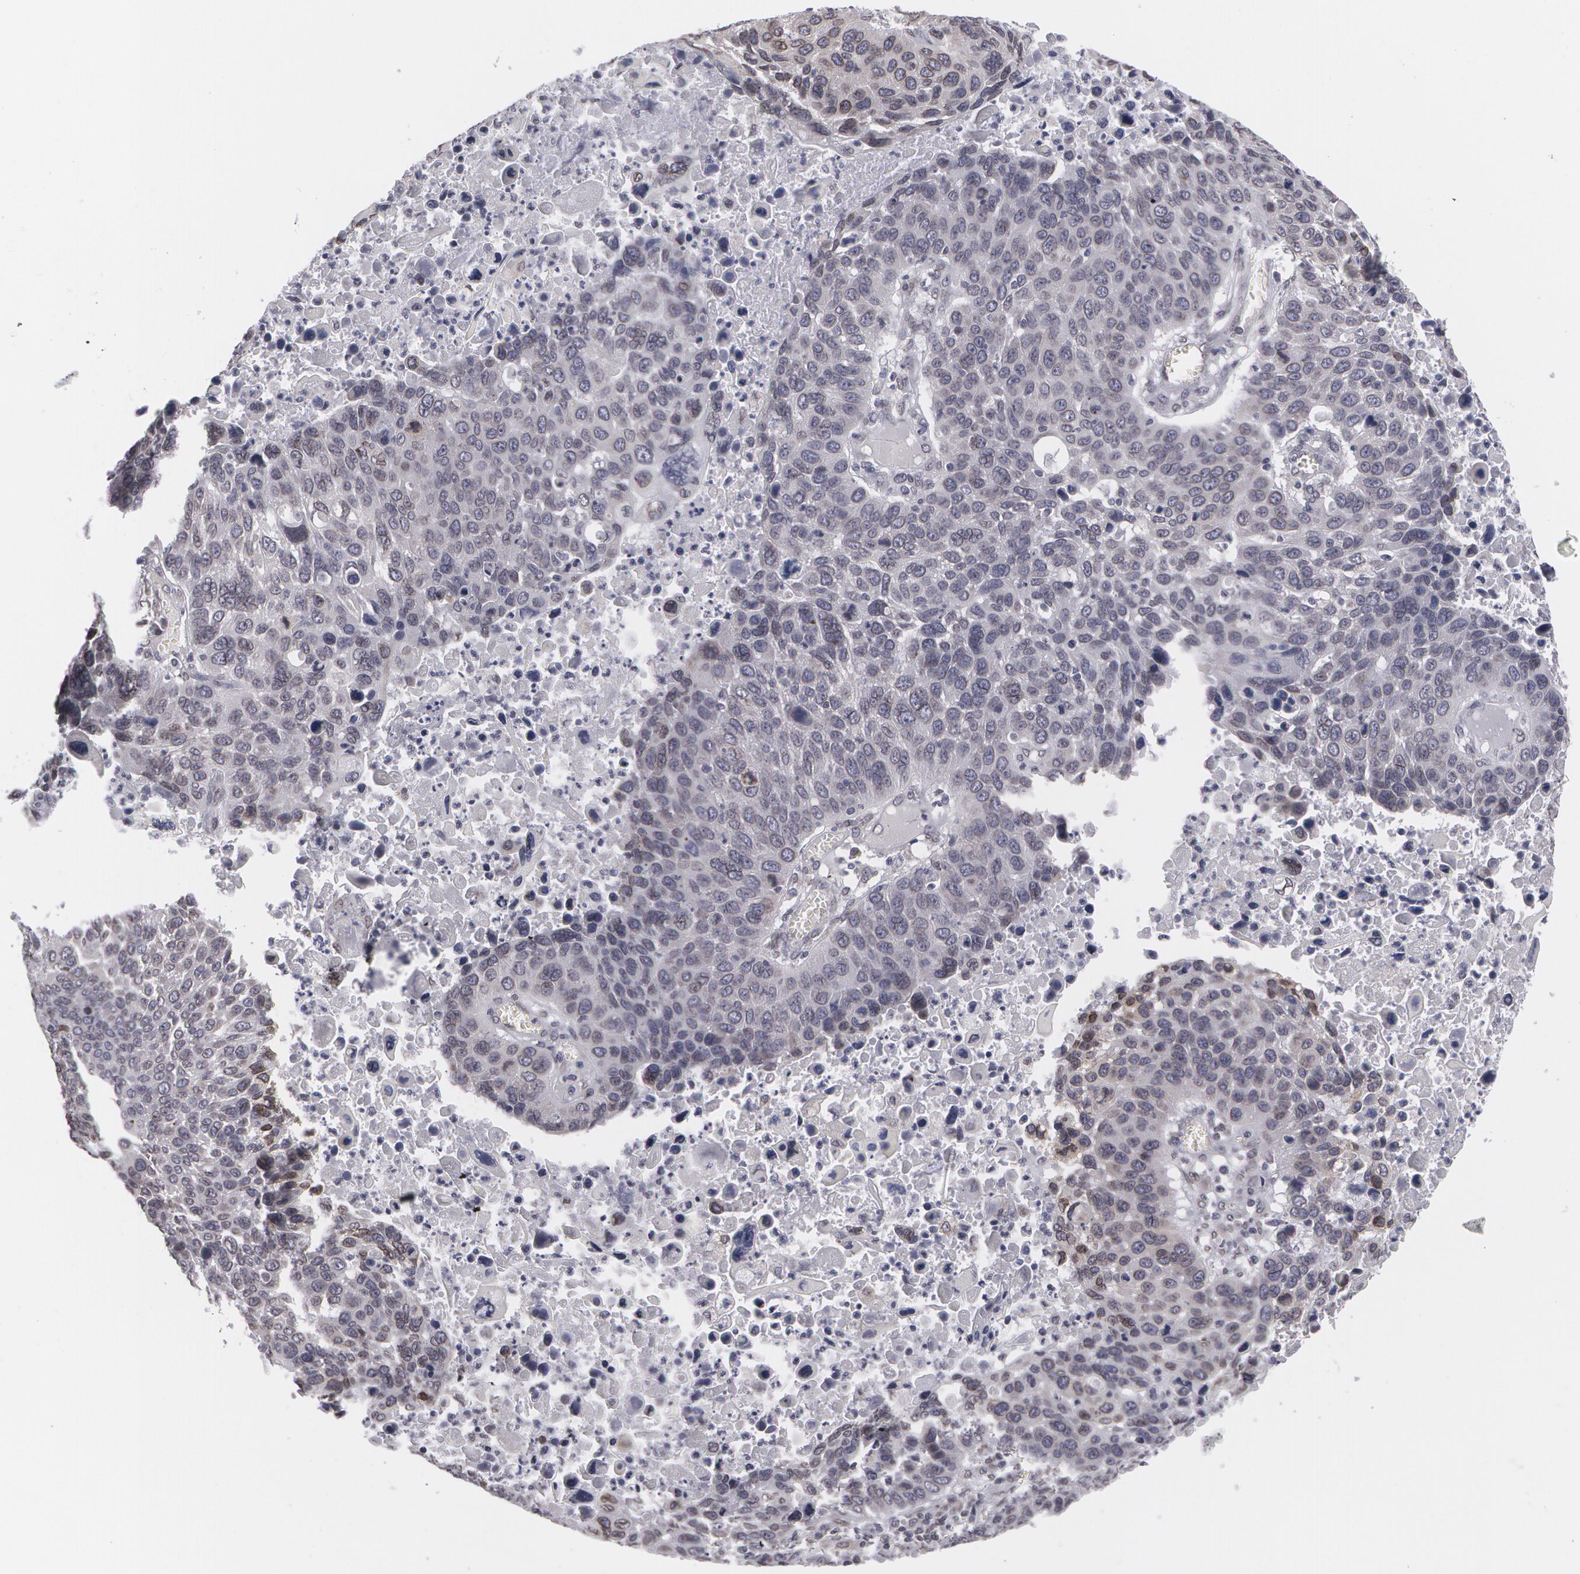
{"staining": {"intensity": "weak", "quantity": "<25%", "location": "cytoplasmic/membranous"}, "tissue": "lung cancer", "cell_type": "Tumor cells", "image_type": "cancer", "snomed": [{"axis": "morphology", "description": "Squamous cell carcinoma, NOS"}, {"axis": "topography", "description": "Lung"}], "caption": "Tumor cells are negative for brown protein staining in lung squamous cell carcinoma. The staining was performed using DAB to visualize the protein expression in brown, while the nuclei were stained in blue with hematoxylin (Magnification: 20x).", "gene": "EMD", "patient": {"sex": "male", "age": 68}}